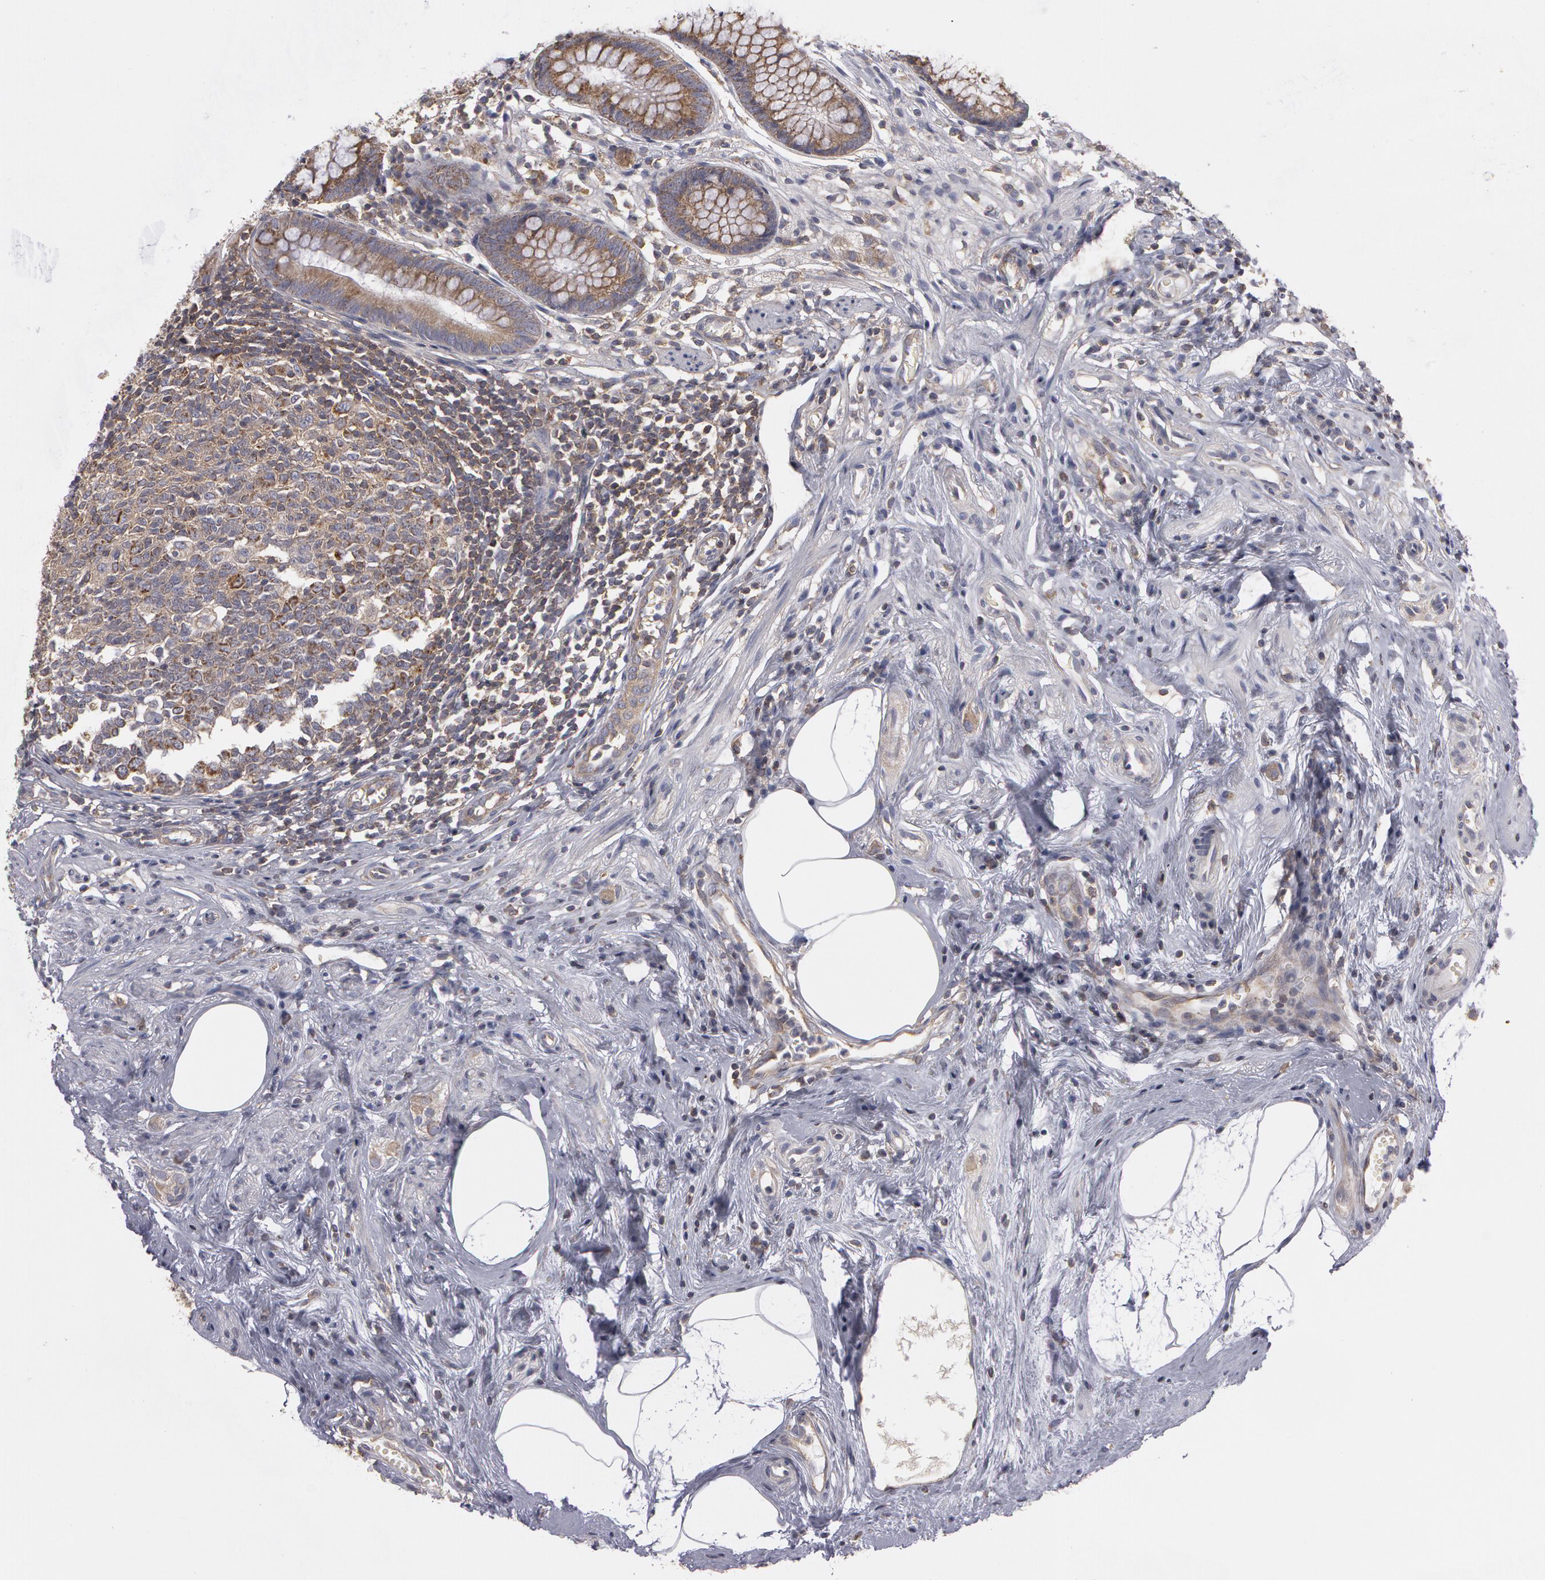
{"staining": {"intensity": "weak", "quantity": ">75%", "location": "cytoplasmic/membranous"}, "tissue": "appendix", "cell_type": "Glandular cells", "image_type": "normal", "snomed": [{"axis": "morphology", "description": "Normal tissue, NOS"}, {"axis": "topography", "description": "Appendix"}], "caption": "Appendix stained with immunohistochemistry reveals weak cytoplasmic/membranous expression in about >75% of glandular cells.", "gene": "NEK9", "patient": {"sex": "male", "age": 38}}